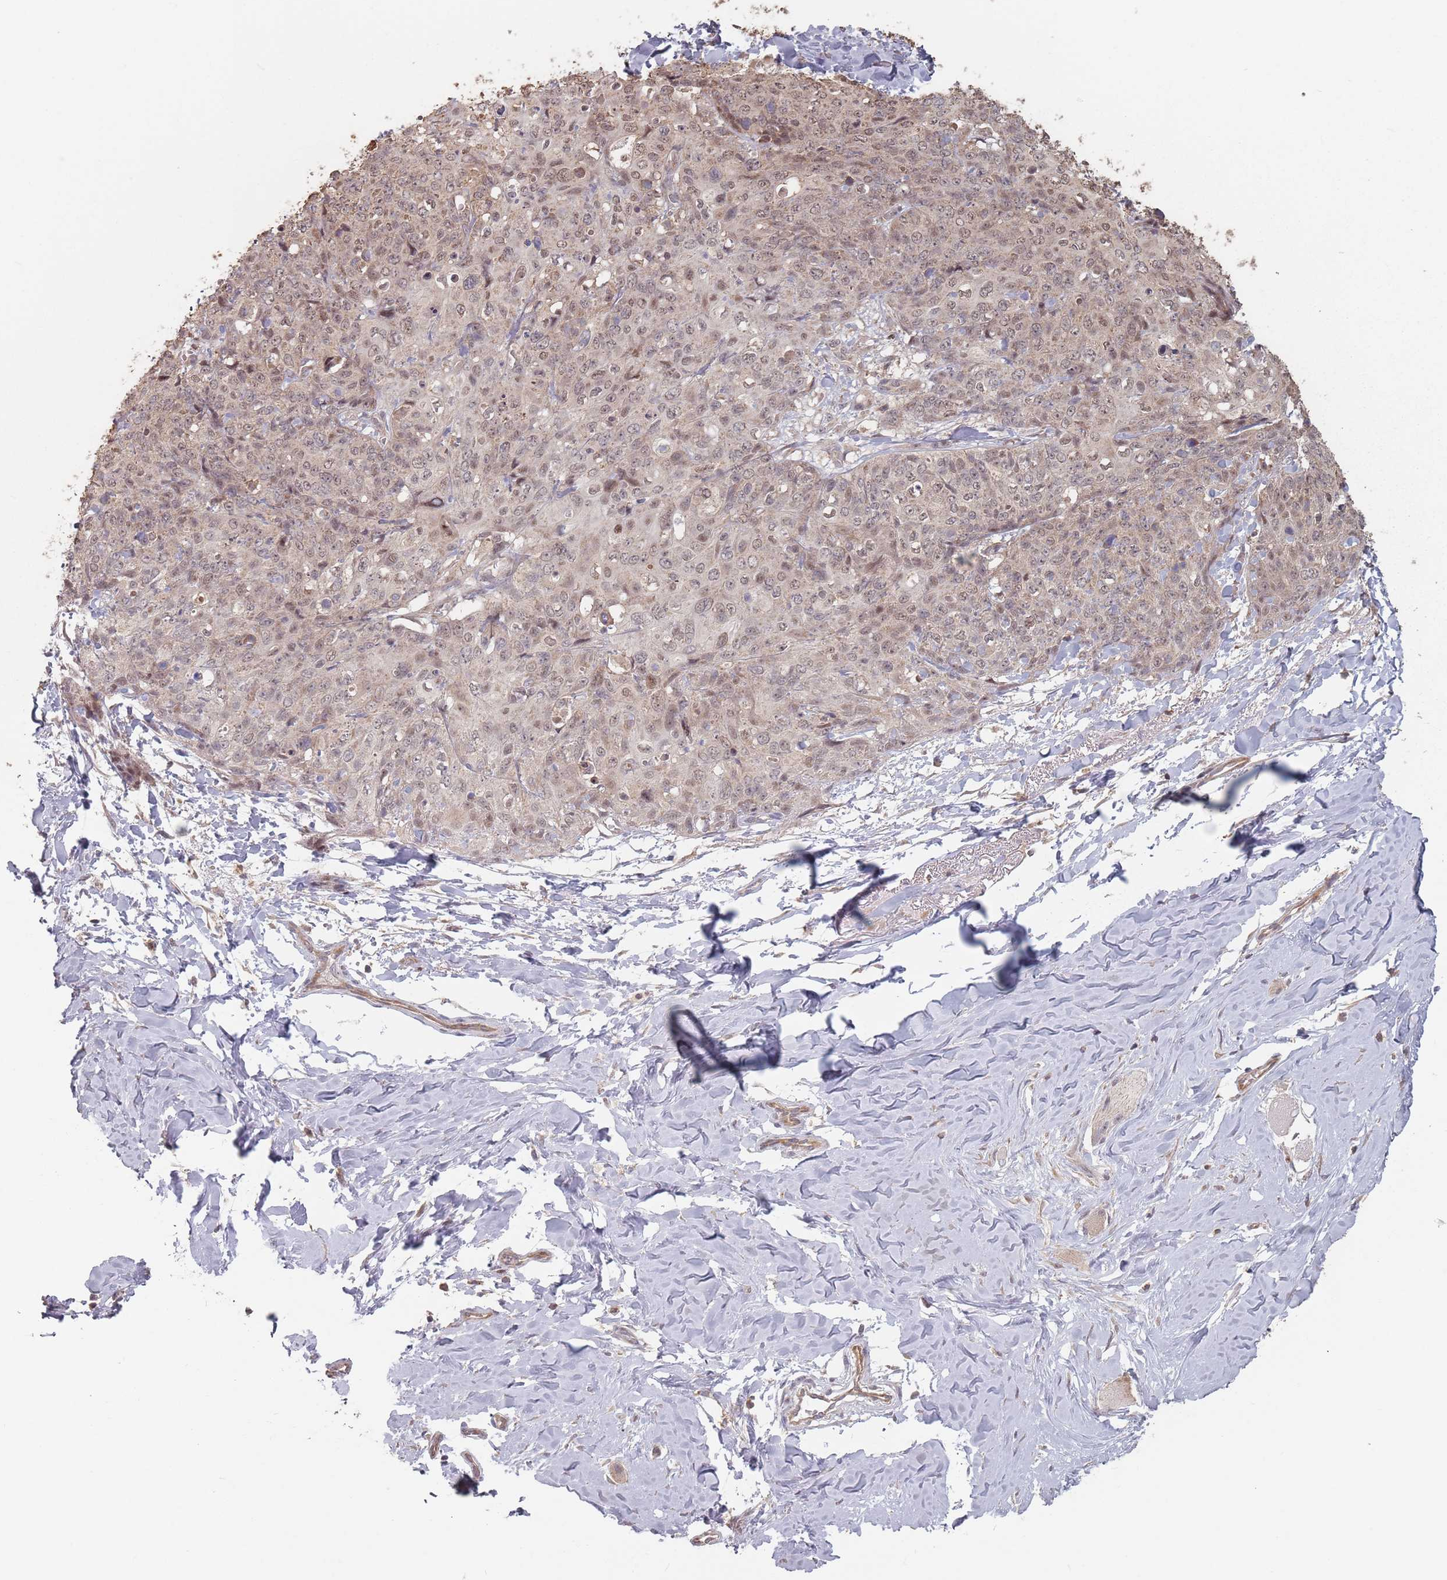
{"staining": {"intensity": "weak", "quantity": ">75%", "location": "cytoplasmic/membranous,nuclear"}, "tissue": "skin cancer", "cell_type": "Tumor cells", "image_type": "cancer", "snomed": [{"axis": "morphology", "description": "Squamous cell carcinoma, NOS"}, {"axis": "topography", "description": "Skin"}, {"axis": "topography", "description": "Vulva"}], "caption": "This micrograph shows squamous cell carcinoma (skin) stained with immunohistochemistry (IHC) to label a protein in brown. The cytoplasmic/membranous and nuclear of tumor cells show weak positivity for the protein. Nuclei are counter-stained blue.", "gene": "VPS52", "patient": {"sex": "female", "age": 85}}